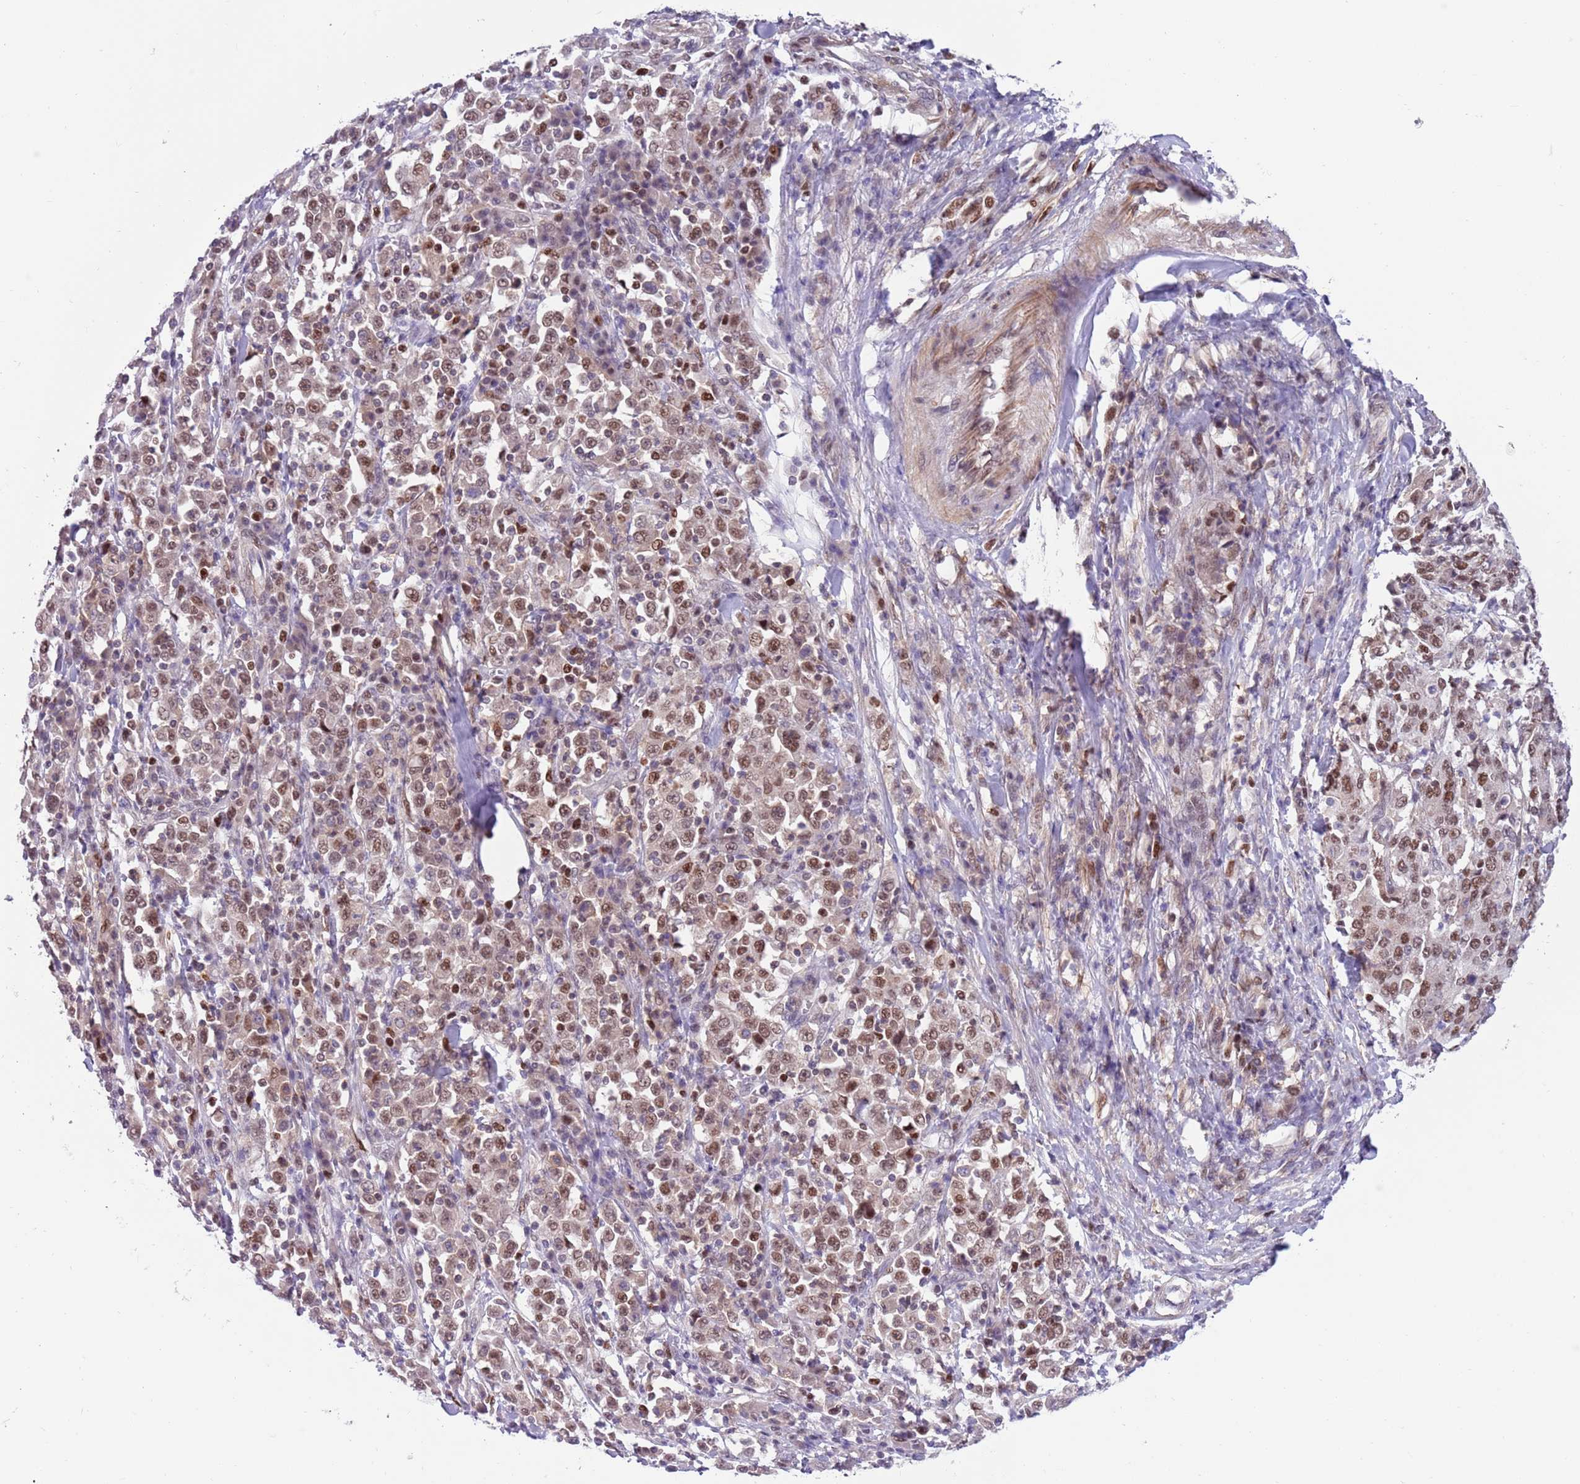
{"staining": {"intensity": "moderate", "quantity": ">75%", "location": "nuclear"}, "tissue": "stomach cancer", "cell_type": "Tumor cells", "image_type": "cancer", "snomed": [{"axis": "morphology", "description": "Normal tissue, NOS"}, {"axis": "morphology", "description": "Adenocarcinoma, NOS"}, {"axis": "topography", "description": "Stomach, upper"}, {"axis": "topography", "description": "Stomach"}], "caption": "A medium amount of moderate nuclear staining is appreciated in about >75% of tumor cells in stomach cancer tissue.", "gene": "RMND5B", "patient": {"sex": "male", "age": 59}}